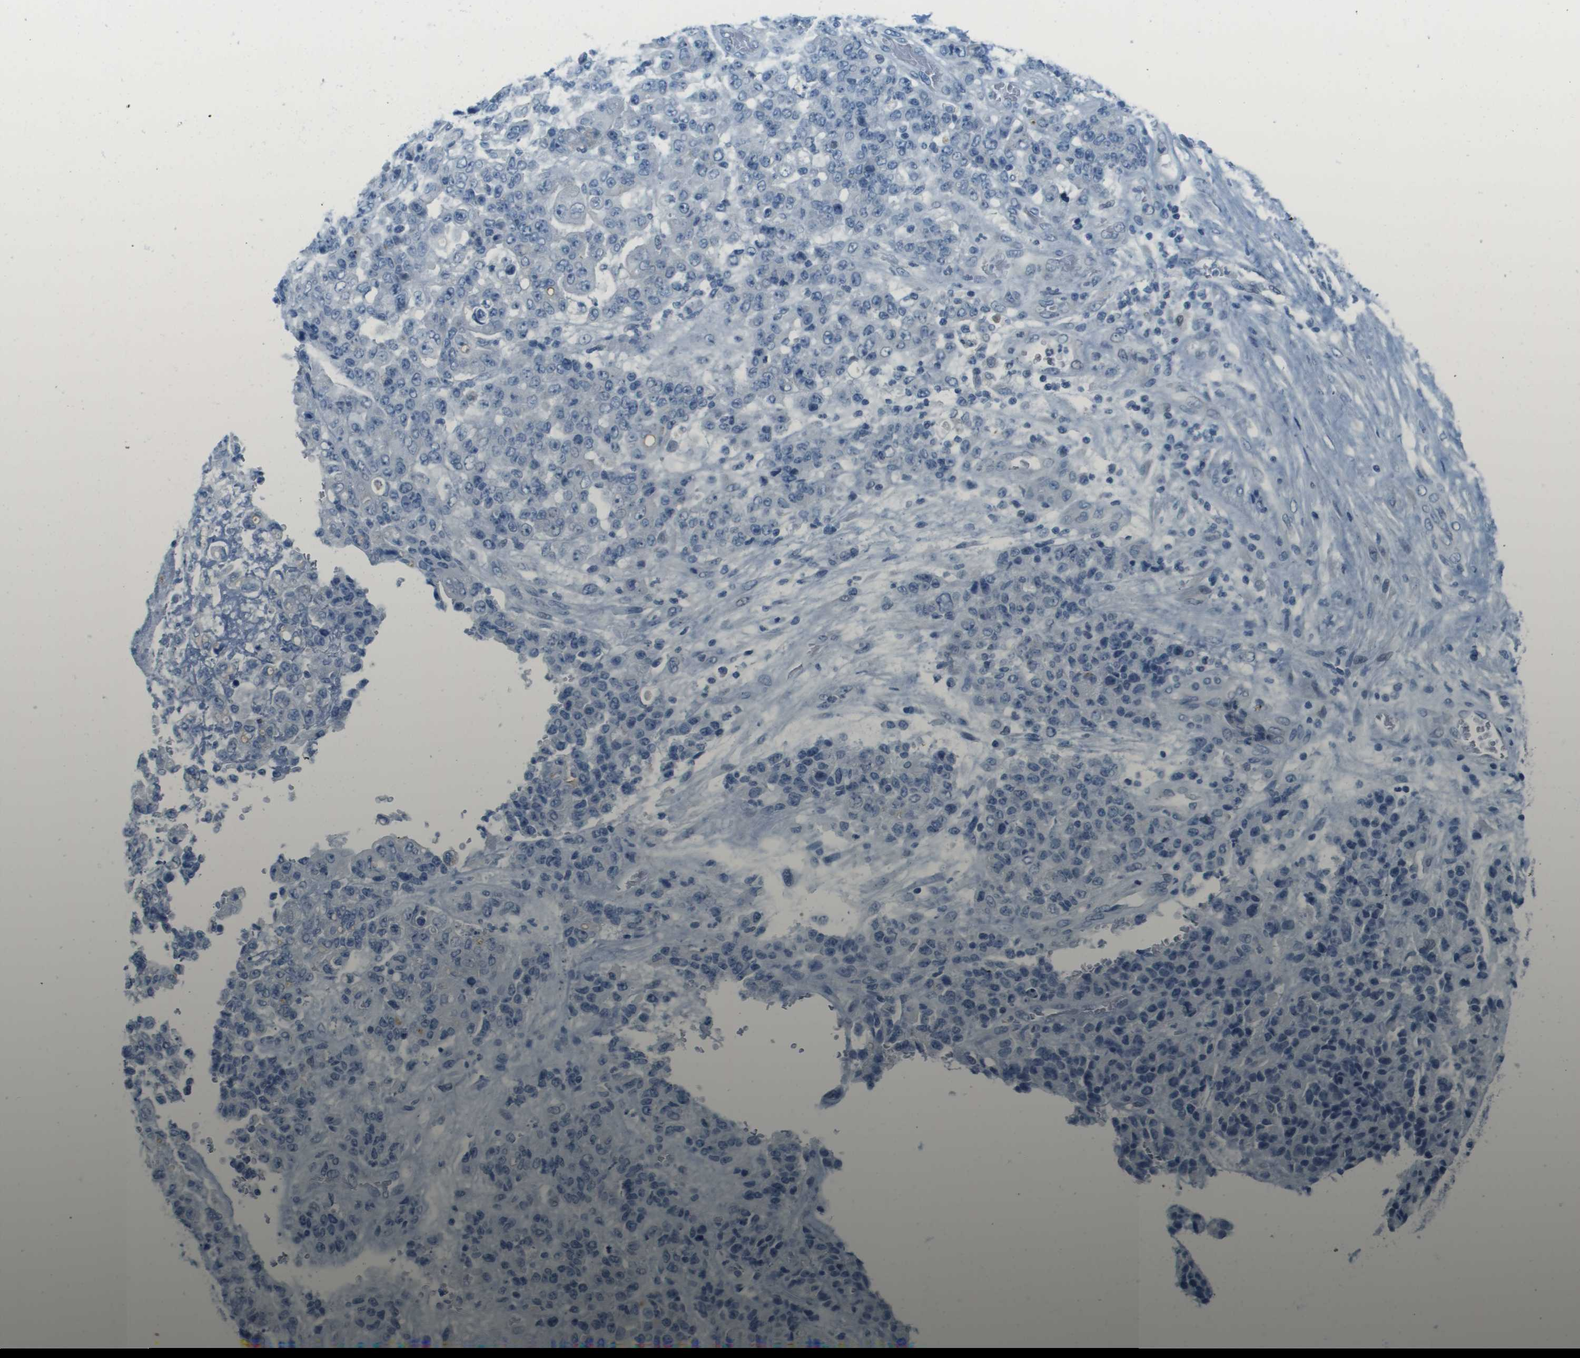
{"staining": {"intensity": "negative", "quantity": "none", "location": "none"}, "tissue": "stomach cancer", "cell_type": "Tumor cells", "image_type": "cancer", "snomed": [{"axis": "morphology", "description": "Adenocarcinoma, NOS"}, {"axis": "topography", "description": "Stomach"}], "caption": "A micrograph of human stomach adenocarcinoma is negative for staining in tumor cells.", "gene": "CDHR2", "patient": {"sex": "female", "age": 73}}